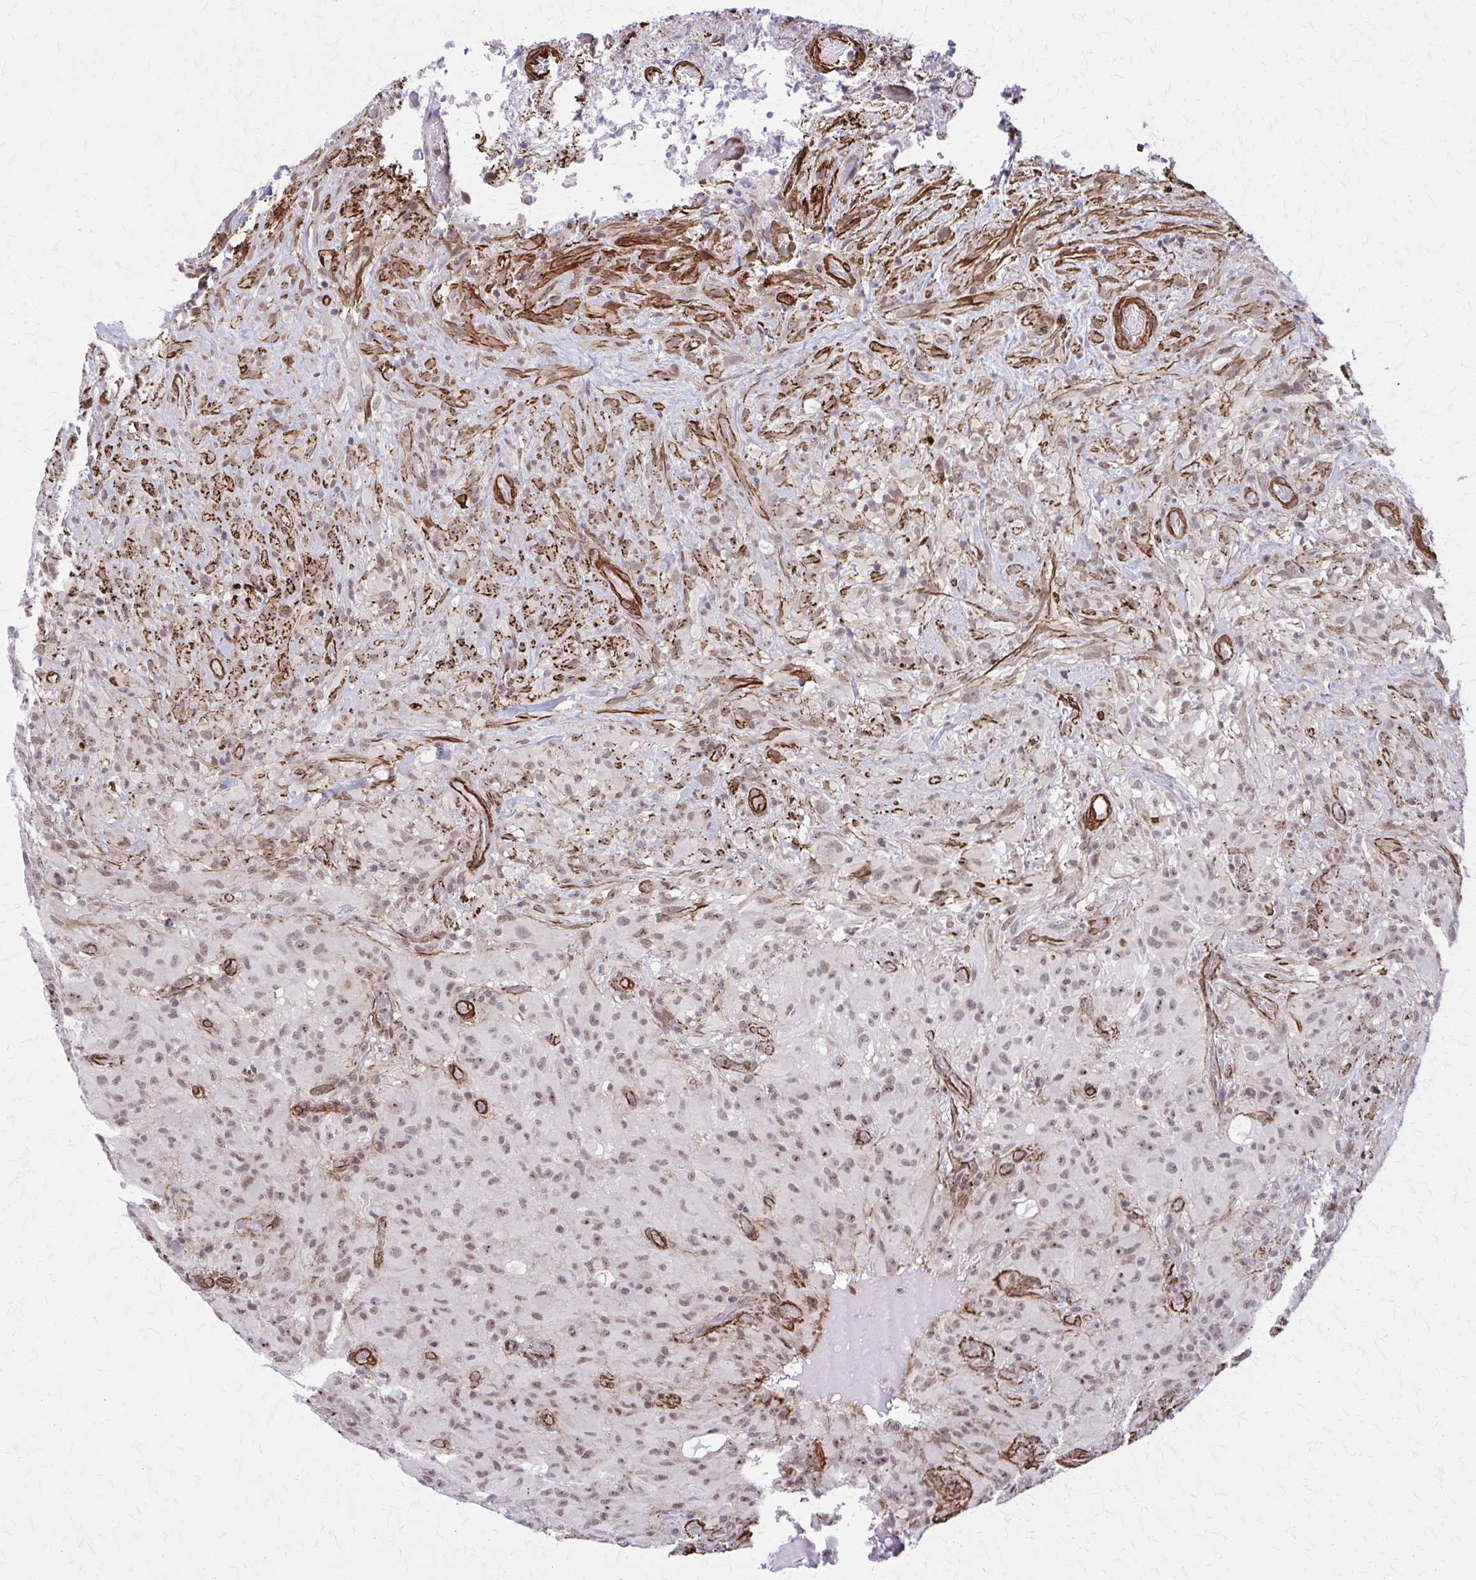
{"staining": {"intensity": "weak", "quantity": ">75%", "location": "nuclear"}, "tissue": "glioma", "cell_type": "Tumor cells", "image_type": "cancer", "snomed": [{"axis": "morphology", "description": "Glioma, malignant, High grade"}, {"axis": "topography", "description": "Brain"}], "caption": "Malignant glioma (high-grade) tissue exhibits weak nuclear staining in approximately >75% of tumor cells (Brightfield microscopy of DAB IHC at high magnification).", "gene": "NRBF2", "patient": {"sex": "male", "age": 71}}